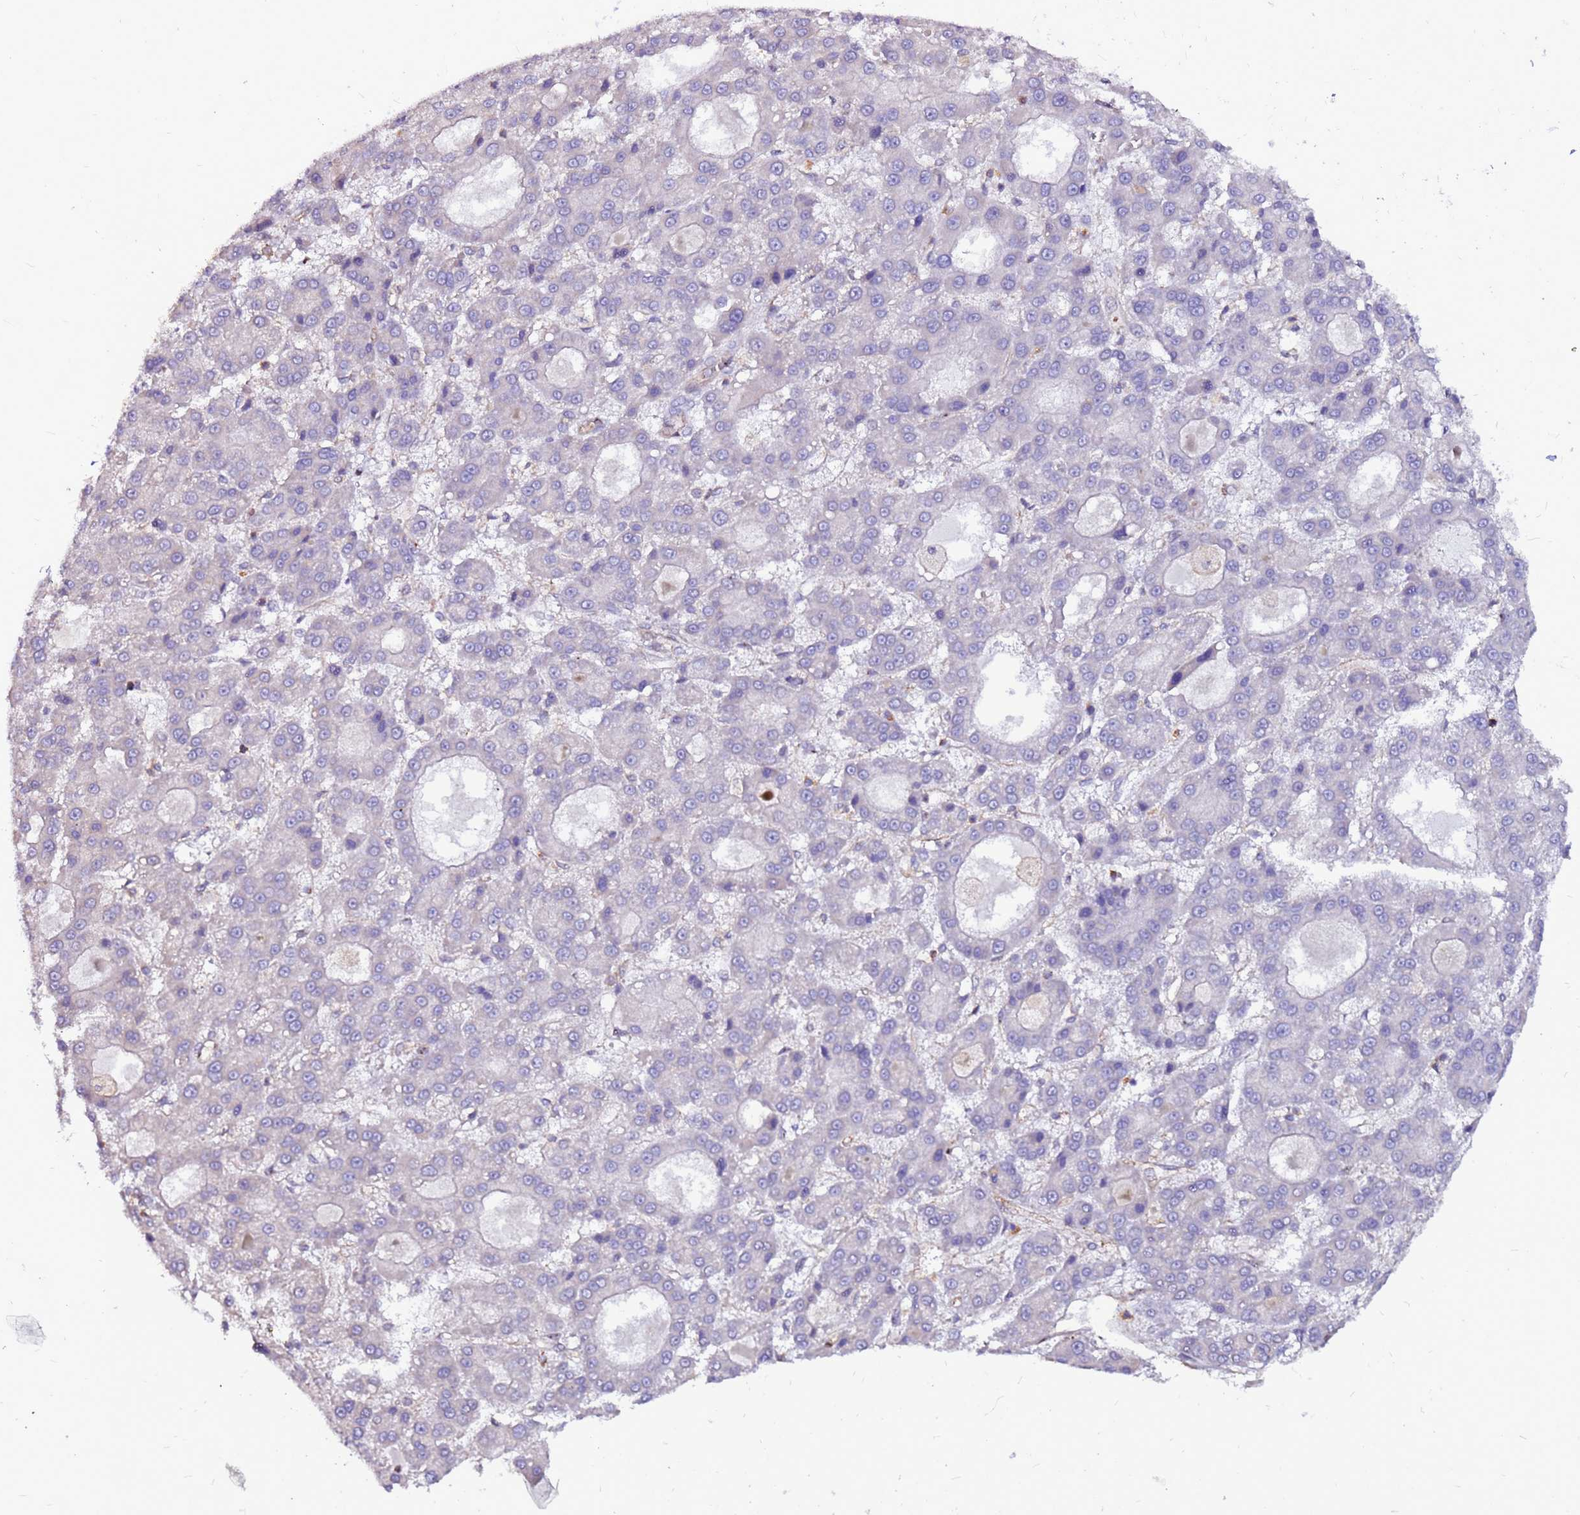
{"staining": {"intensity": "negative", "quantity": "none", "location": "none"}, "tissue": "liver cancer", "cell_type": "Tumor cells", "image_type": "cancer", "snomed": [{"axis": "morphology", "description": "Carcinoma, Hepatocellular, NOS"}, {"axis": "topography", "description": "Liver"}], "caption": "A high-resolution micrograph shows immunohistochemistry staining of hepatocellular carcinoma (liver), which demonstrates no significant staining in tumor cells. Brightfield microscopy of IHC stained with DAB (3,3'-diaminobenzidine) (brown) and hematoxylin (blue), captured at high magnification.", "gene": "NRN1L", "patient": {"sex": "male", "age": 70}}